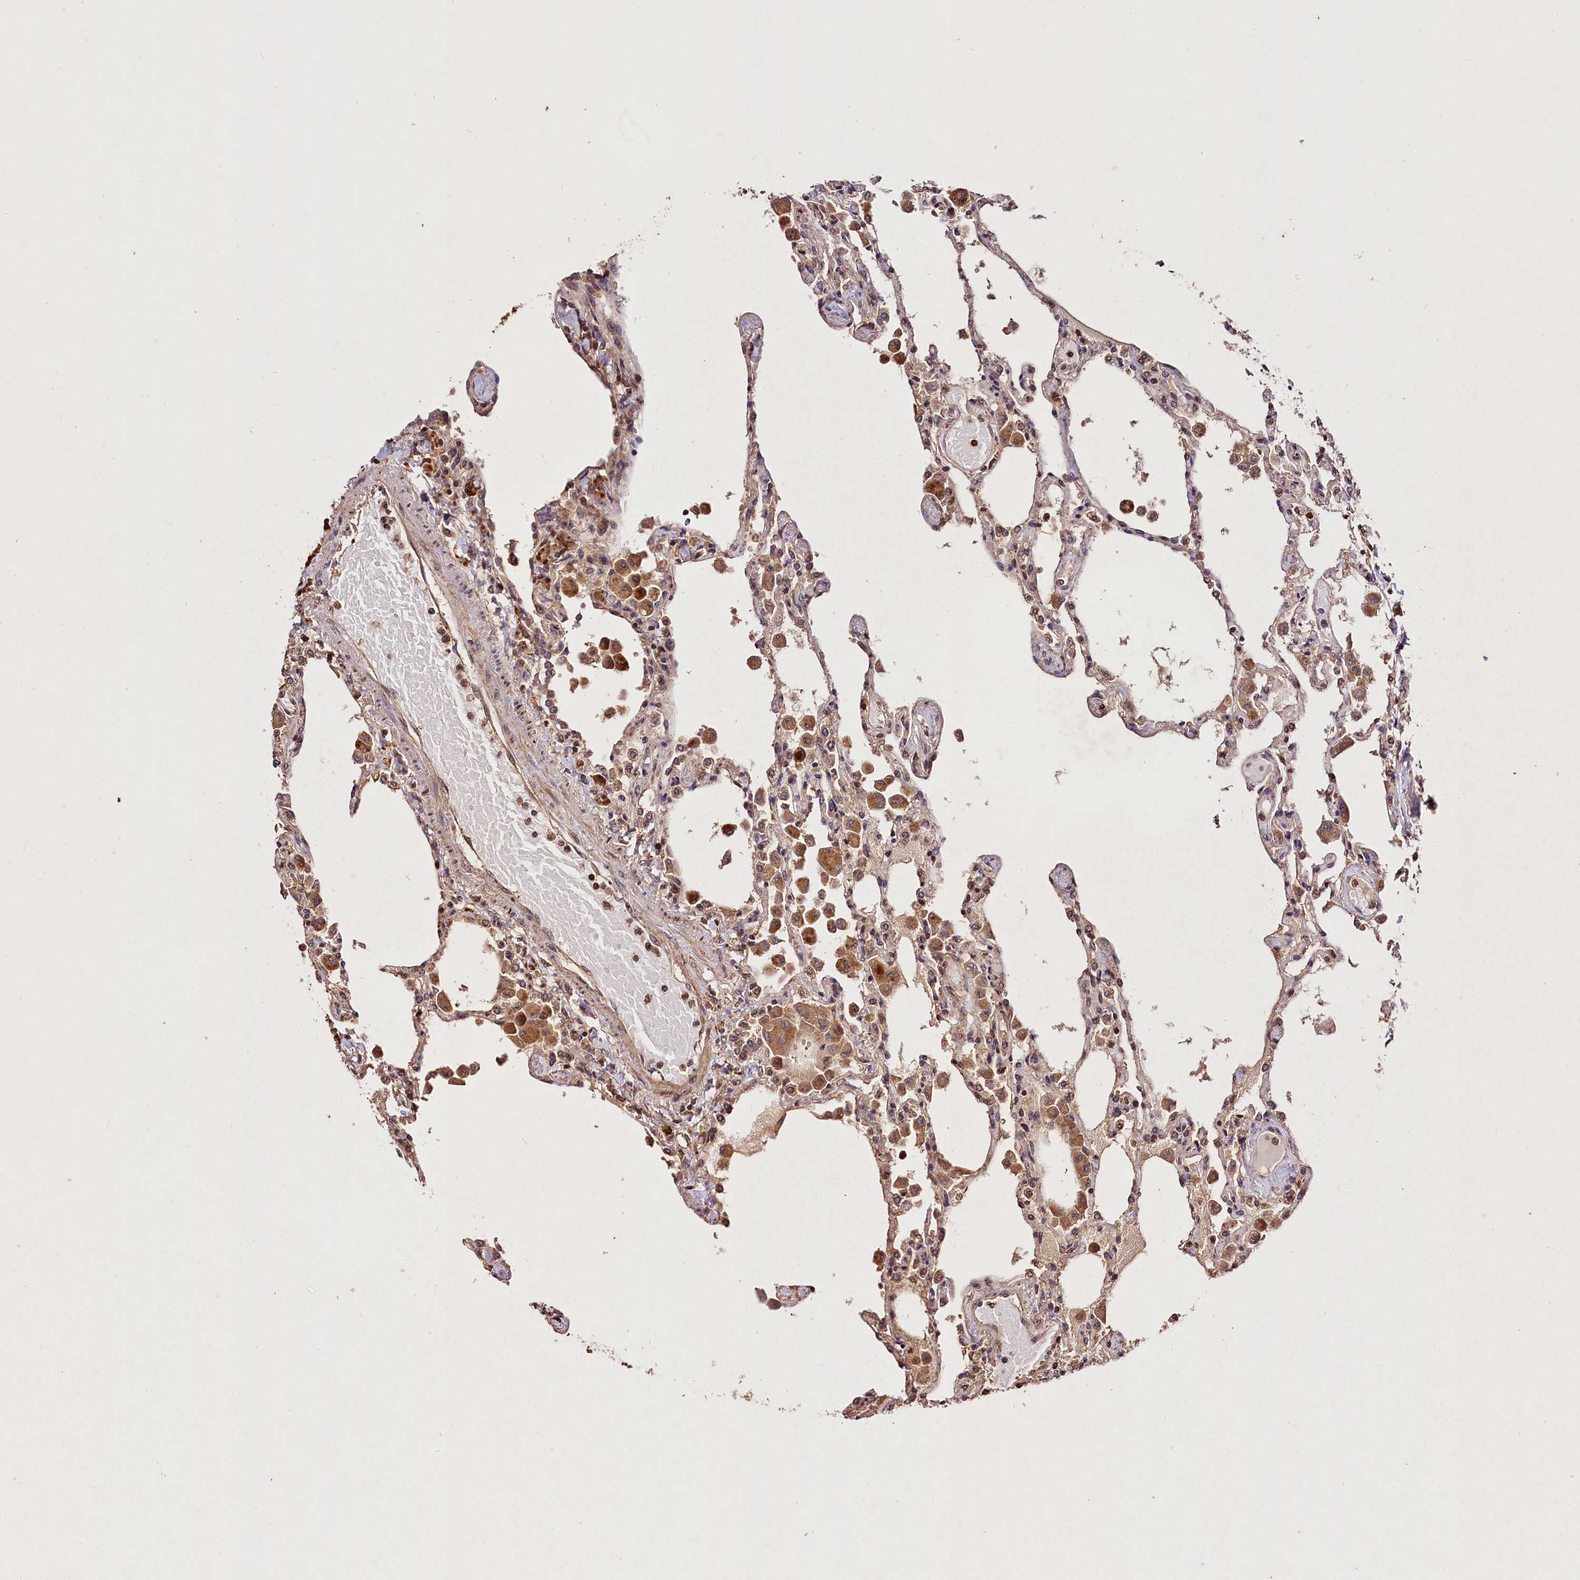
{"staining": {"intensity": "weak", "quantity": ">75%", "location": "cytoplasmic/membranous"}, "tissue": "lung", "cell_type": "Alveolar cells", "image_type": "normal", "snomed": [{"axis": "morphology", "description": "Normal tissue, NOS"}, {"axis": "topography", "description": "Bronchus"}, {"axis": "topography", "description": "Lung"}], "caption": "Immunohistochemical staining of unremarkable lung demonstrates weak cytoplasmic/membranous protein positivity in about >75% of alveolar cells.", "gene": "KPTN", "patient": {"sex": "female", "age": 49}}